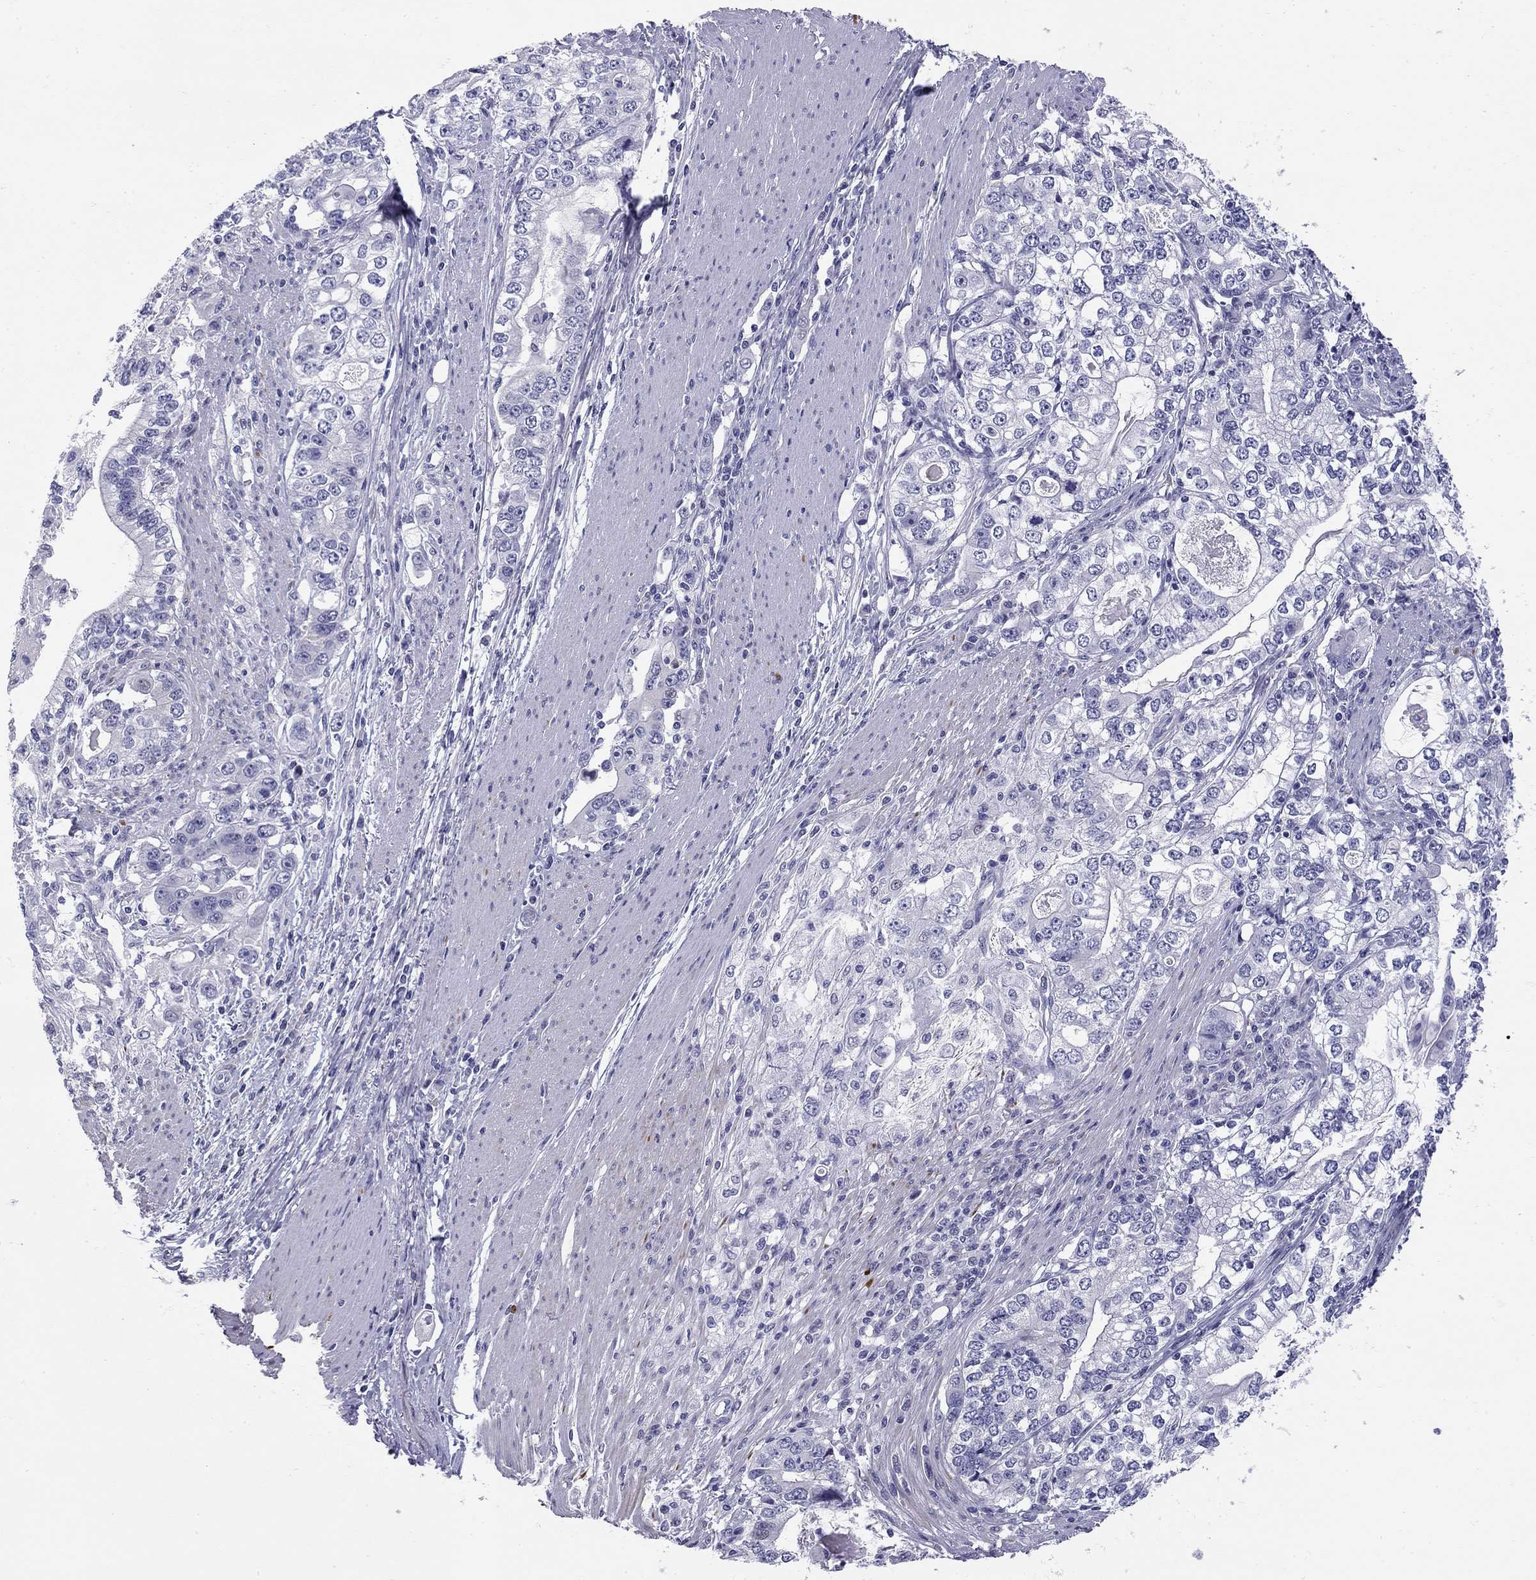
{"staining": {"intensity": "negative", "quantity": "none", "location": "none"}, "tissue": "stomach cancer", "cell_type": "Tumor cells", "image_type": "cancer", "snomed": [{"axis": "morphology", "description": "Adenocarcinoma, NOS"}, {"axis": "topography", "description": "Stomach, lower"}], "caption": "A high-resolution photomicrograph shows immunohistochemistry (IHC) staining of adenocarcinoma (stomach), which displays no significant positivity in tumor cells. (Stains: DAB immunohistochemistry (IHC) with hematoxylin counter stain, Microscopy: brightfield microscopy at high magnification).", "gene": "C8orf88", "patient": {"sex": "female", "age": 72}}